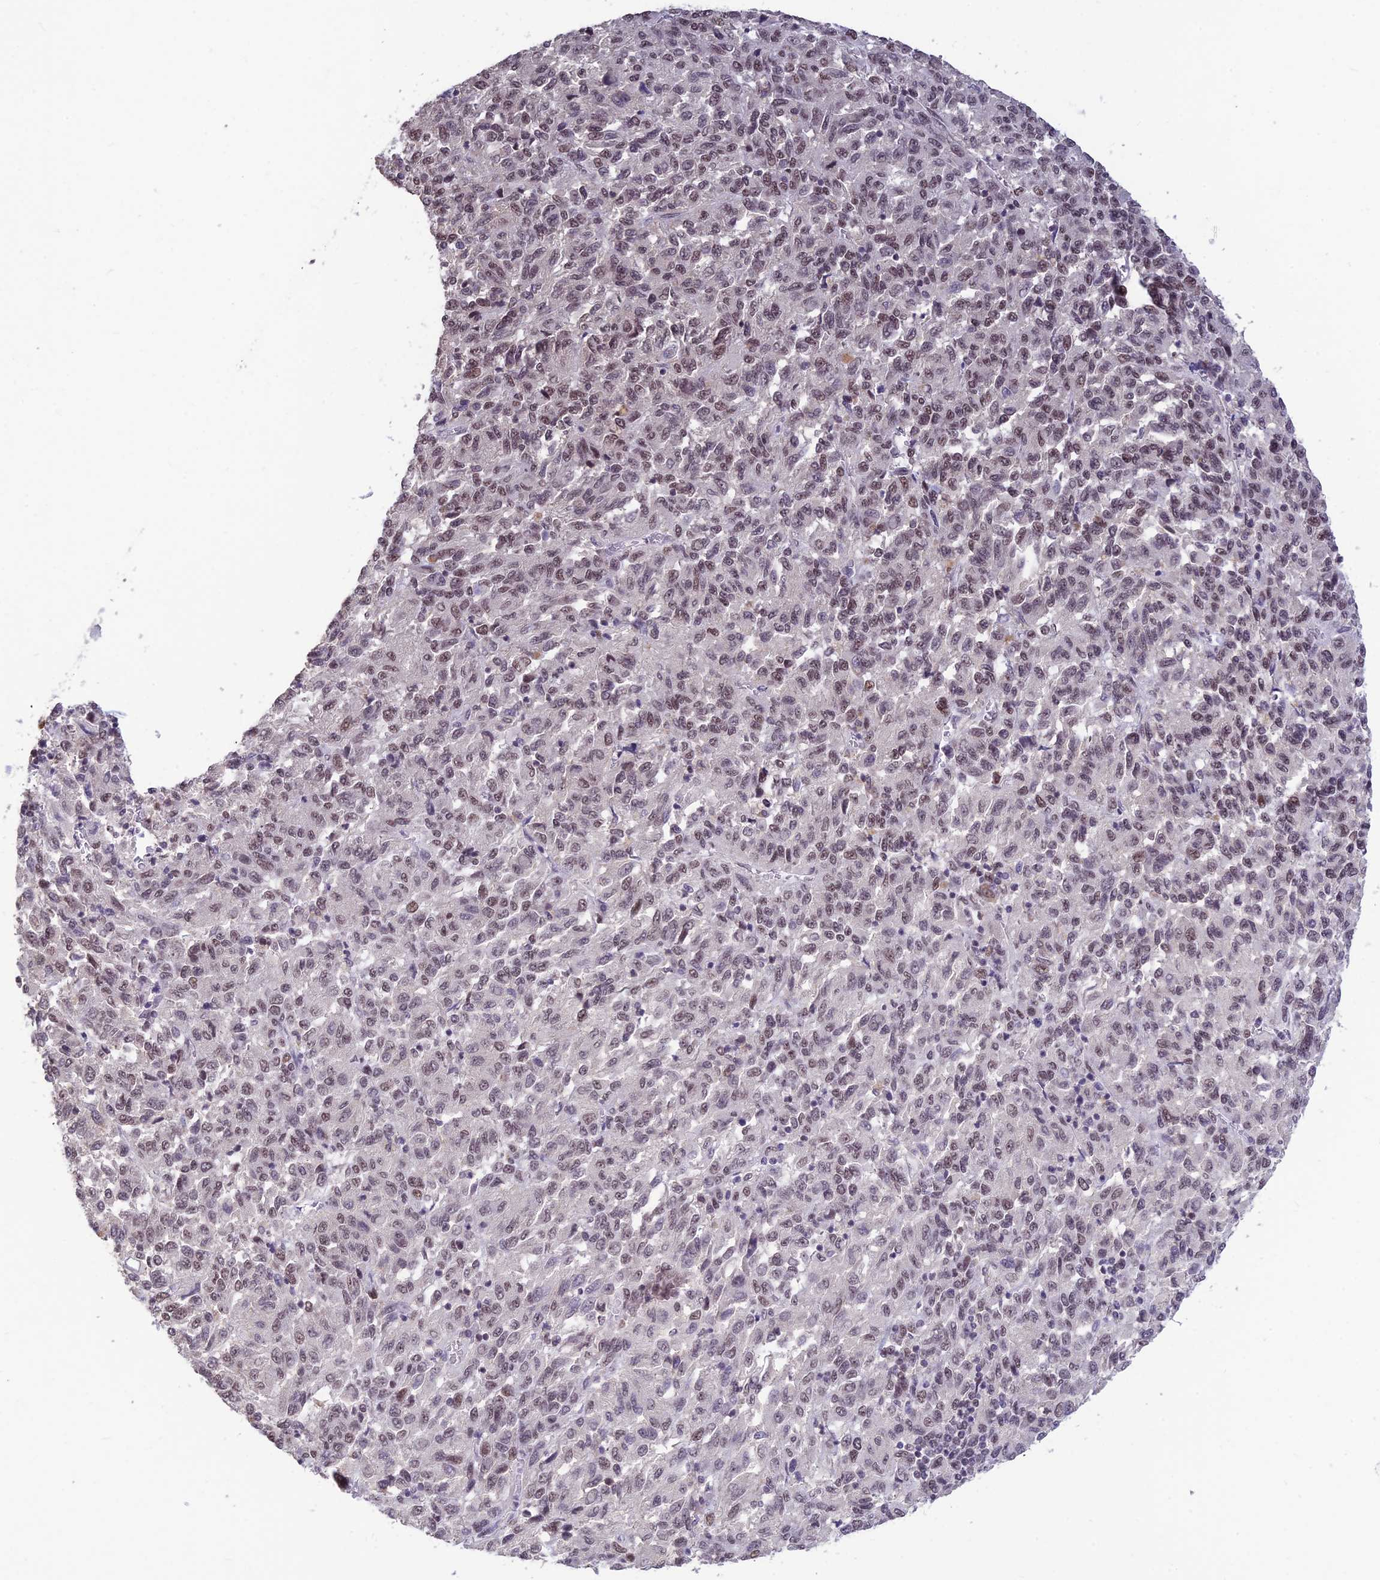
{"staining": {"intensity": "weak", "quantity": "<25%", "location": "nuclear"}, "tissue": "melanoma", "cell_type": "Tumor cells", "image_type": "cancer", "snomed": [{"axis": "morphology", "description": "Malignant melanoma, Metastatic site"}, {"axis": "topography", "description": "Lung"}], "caption": "This is a image of IHC staining of malignant melanoma (metastatic site), which shows no expression in tumor cells.", "gene": "POLR1G", "patient": {"sex": "male", "age": 64}}